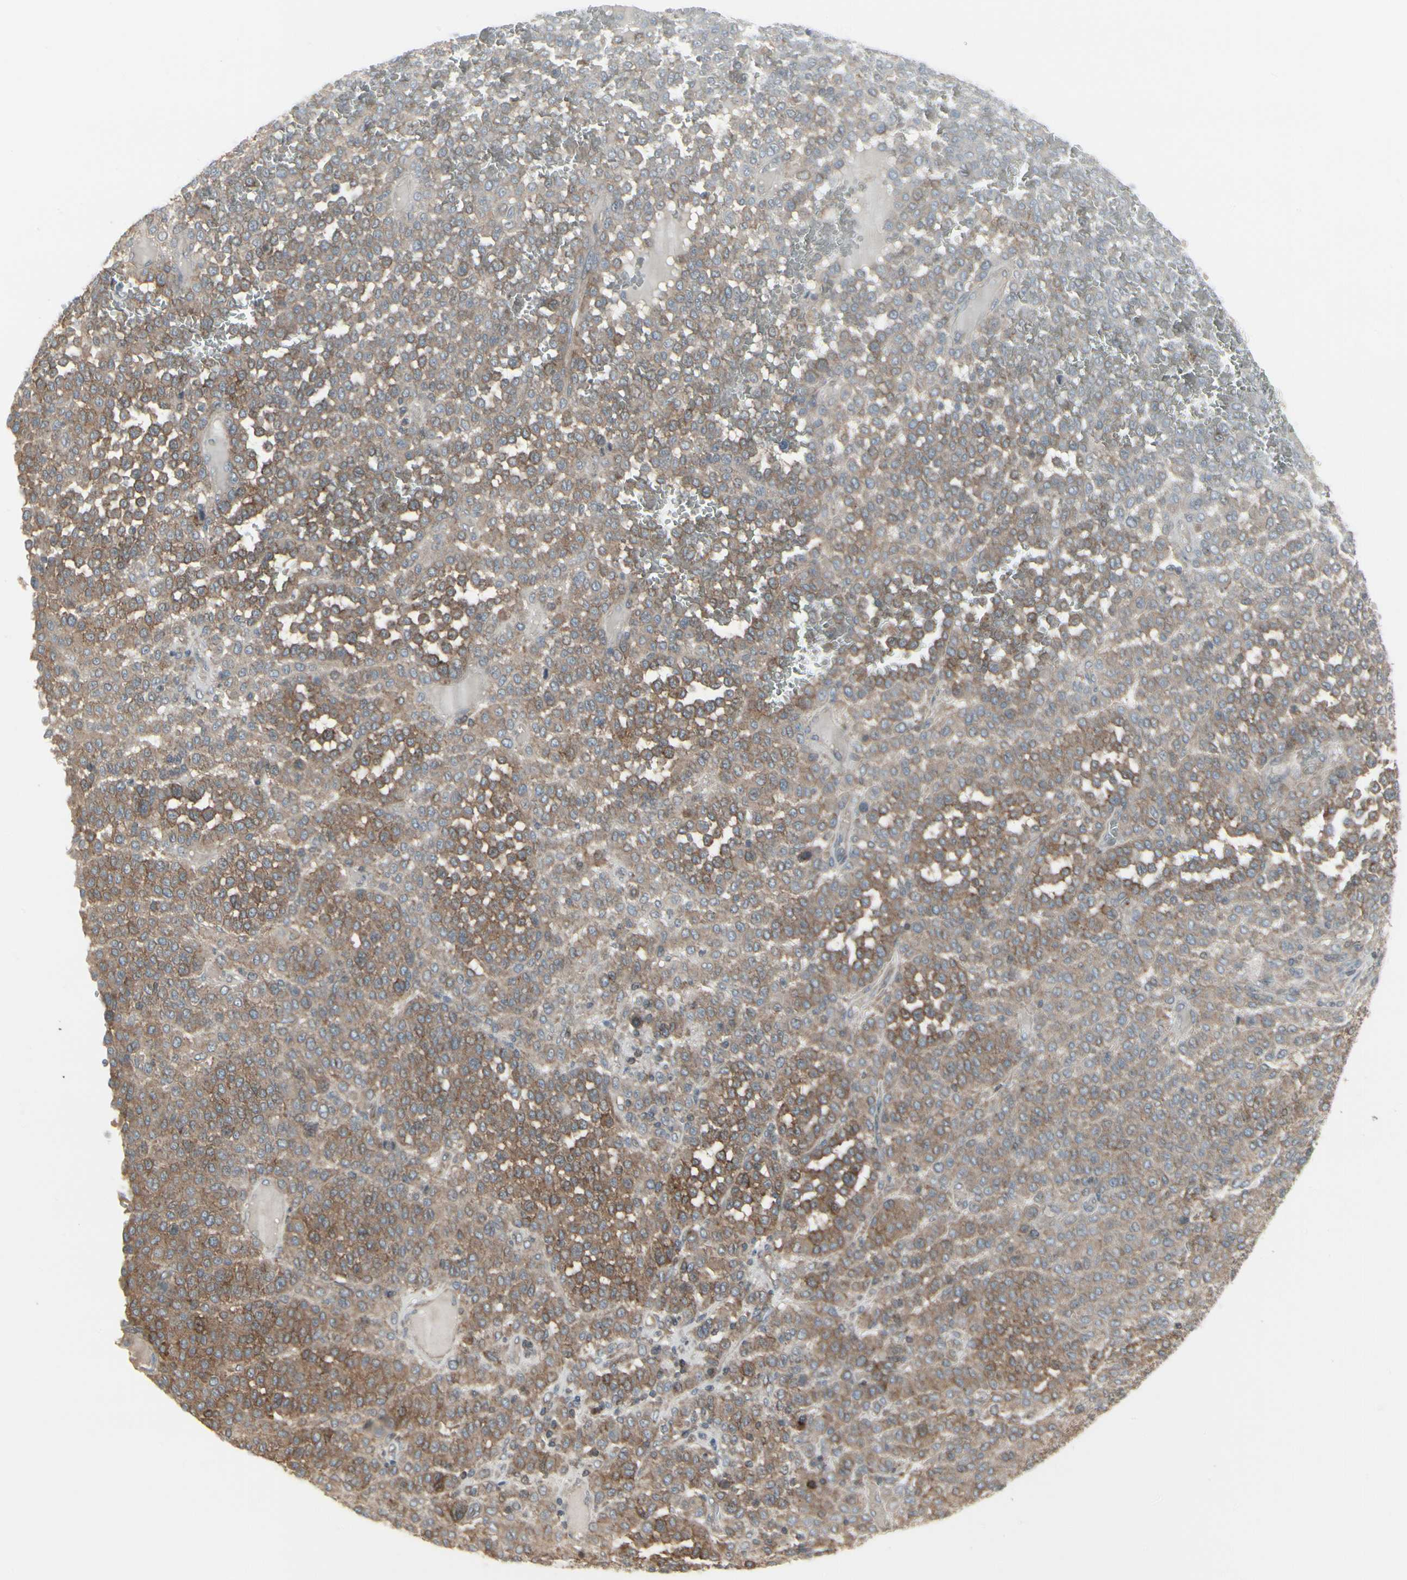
{"staining": {"intensity": "moderate", "quantity": ">75%", "location": "cytoplasmic/membranous"}, "tissue": "melanoma", "cell_type": "Tumor cells", "image_type": "cancer", "snomed": [{"axis": "morphology", "description": "Malignant melanoma, Metastatic site"}, {"axis": "topography", "description": "Pancreas"}], "caption": "The micrograph reveals immunohistochemical staining of malignant melanoma (metastatic site). There is moderate cytoplasmic/membranous staining is seen in about >75% of tumor cells. The staining was performed using DAB, with brown indicating positive protein expression. Nuclei are stained blue with hematoxylin.", "gene": "EPS15", "patient": {"sex": "female", "age": 30}}